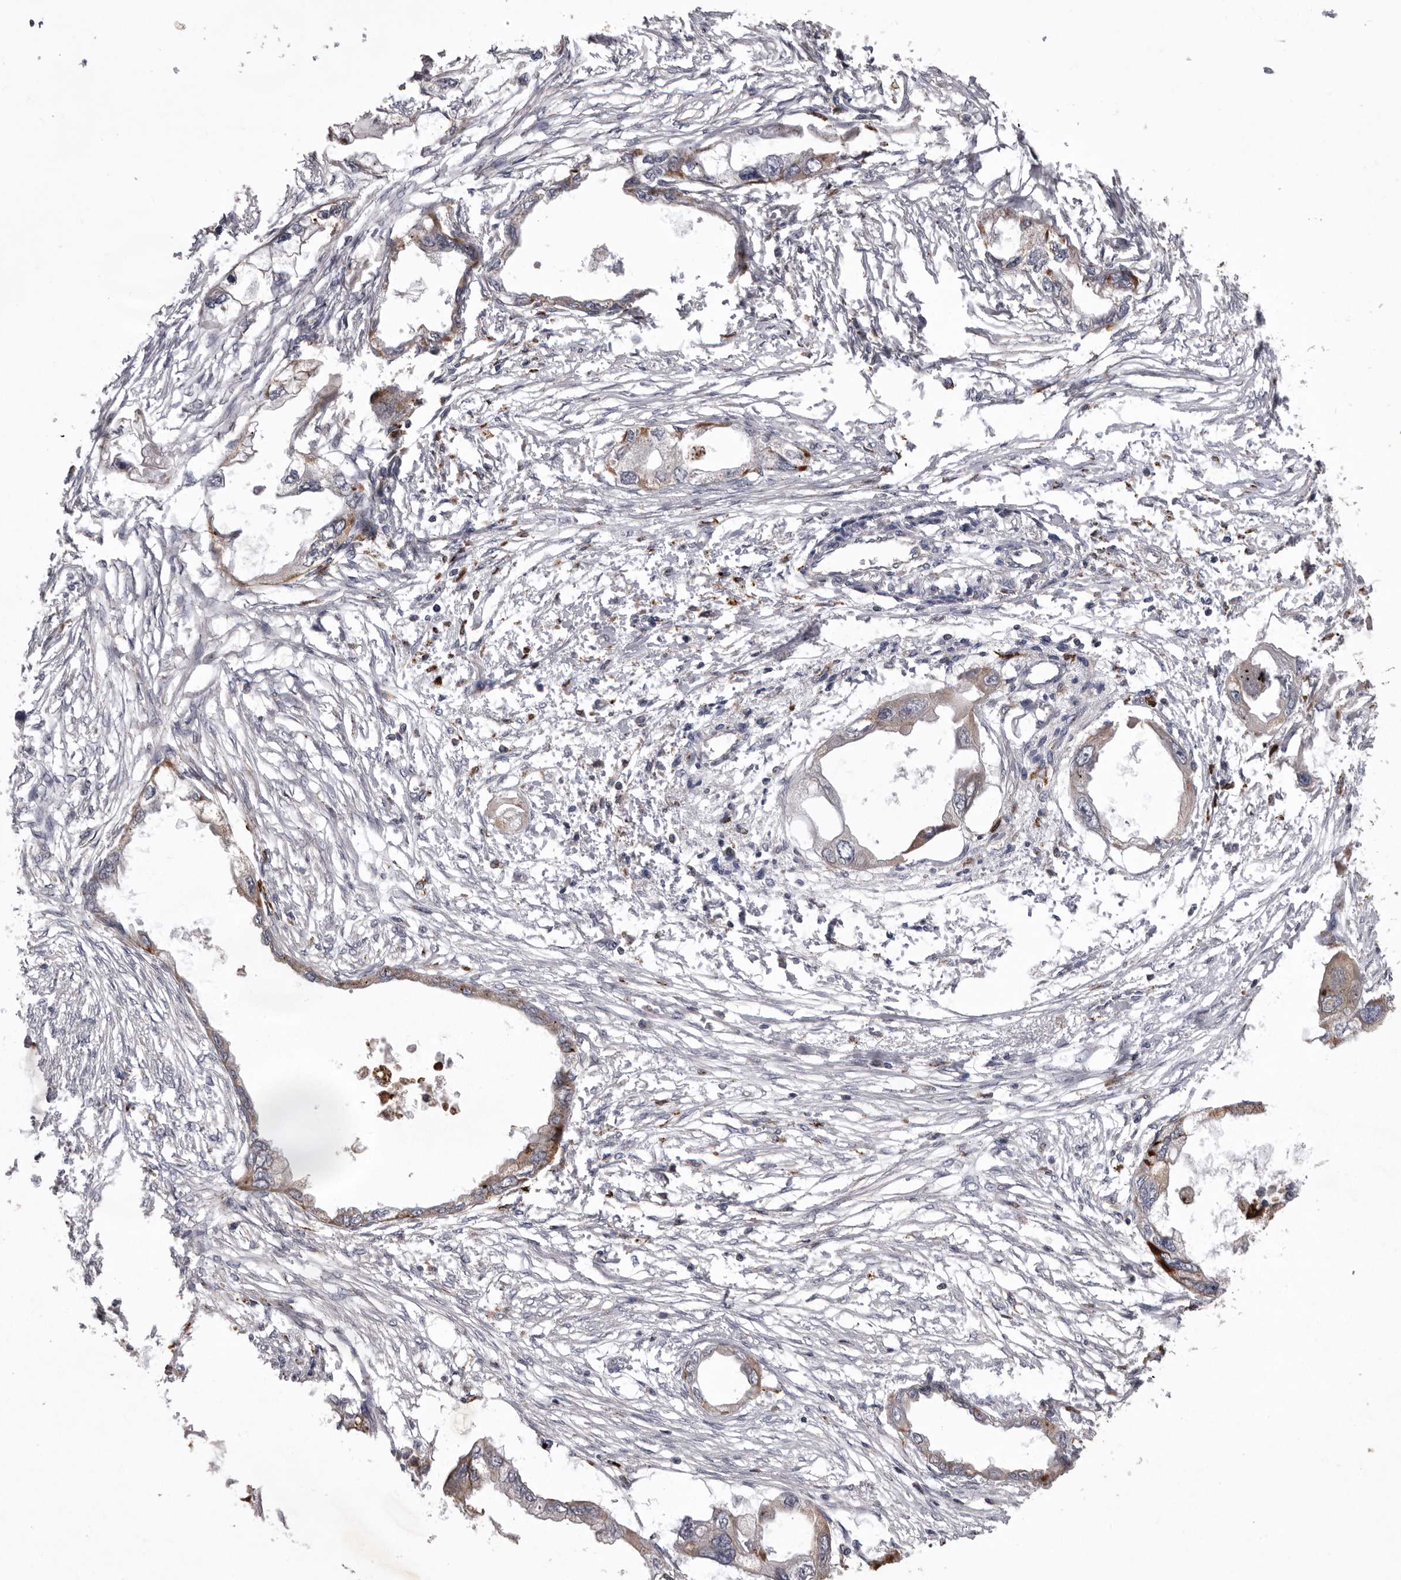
{"staining": {"intensity": "weak", "quantity": "25%-75%", "location": "cytoplasmic/membranous"}, "tissue": "endometrial cancer", "cell_type": "Tumor cells", "image_type": "cancer", "snomed": [{"axis": "morphology", "description": "Adenocarcinoma, NOS"}, {"axis": "morphology", "description": "Adenocarcinoma, metastatic, NOS"}, {"axis": "topography", "description": "Adipose tissue"}, {"axis": "topography", "description": "Endometrium"}], "caption": "Immunohistochemistry (IHC) (DAB) staining of human endometrial cancer (adenocarcinoma) reveals weak cytoplasmic/membranous protein staining in approximately 25%-75% of tumor cells.", "gene": "WDR47", "patient": {"sex": "female", "age": 67}}